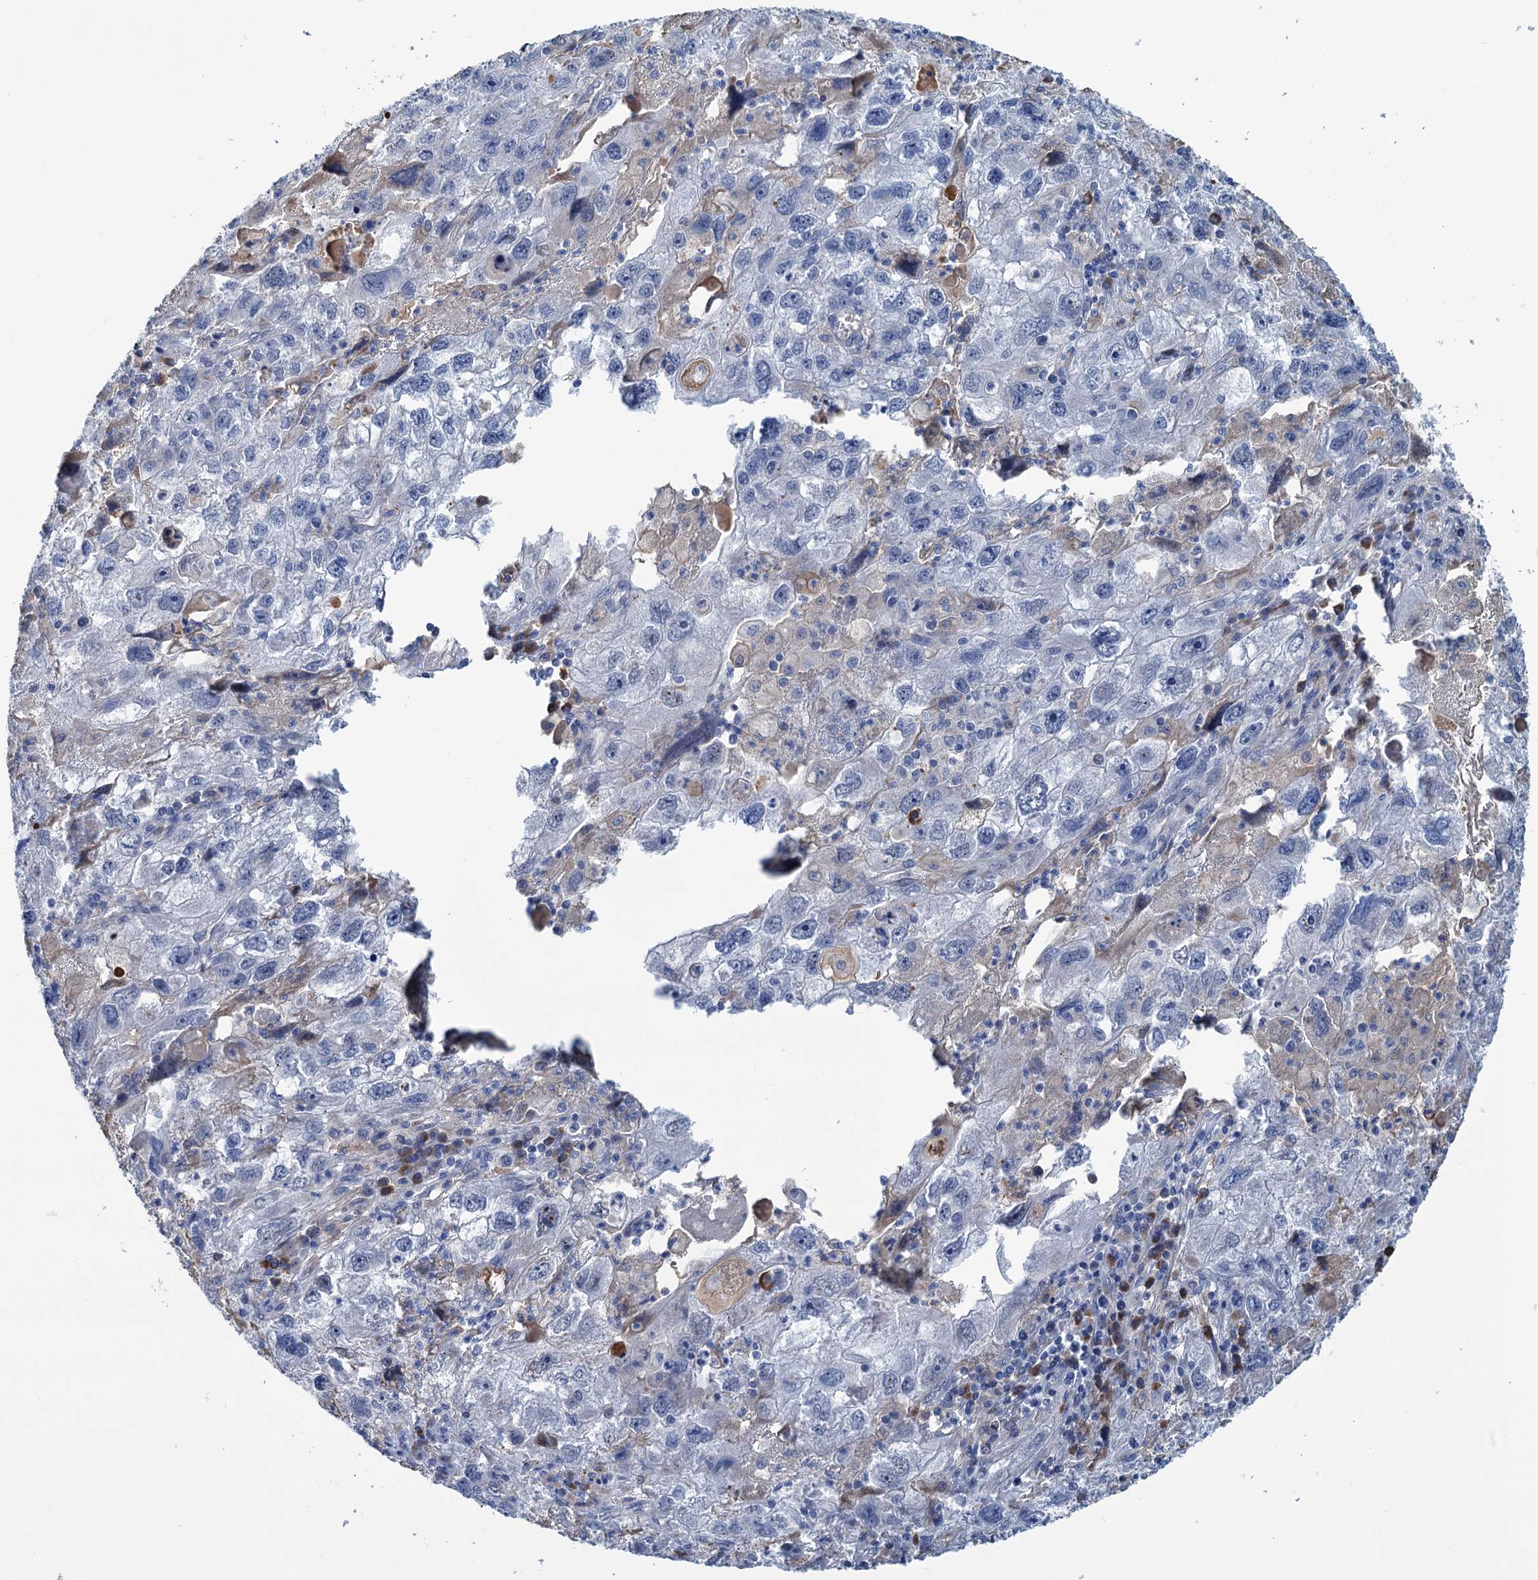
{"staining": {"intensity": "weak", "quantity": "<25%", "location": "cytoplasmic/membranous"}, "tissue": "endometrial cancer", "cell_type": "Tumor cells", "image_type": "cancer", "snomed": [{"axis": "morphology", "description": "Adenocarcinoma, NOS"}, {"axis": "topography", "description": "Endometrium"}], "caption": "Photomicrograph shows no protein positivity in tumor cells of endometrial cancer tissue.", "gene": "LPIN1", "patient": {"sex": "female", "age": 49}}